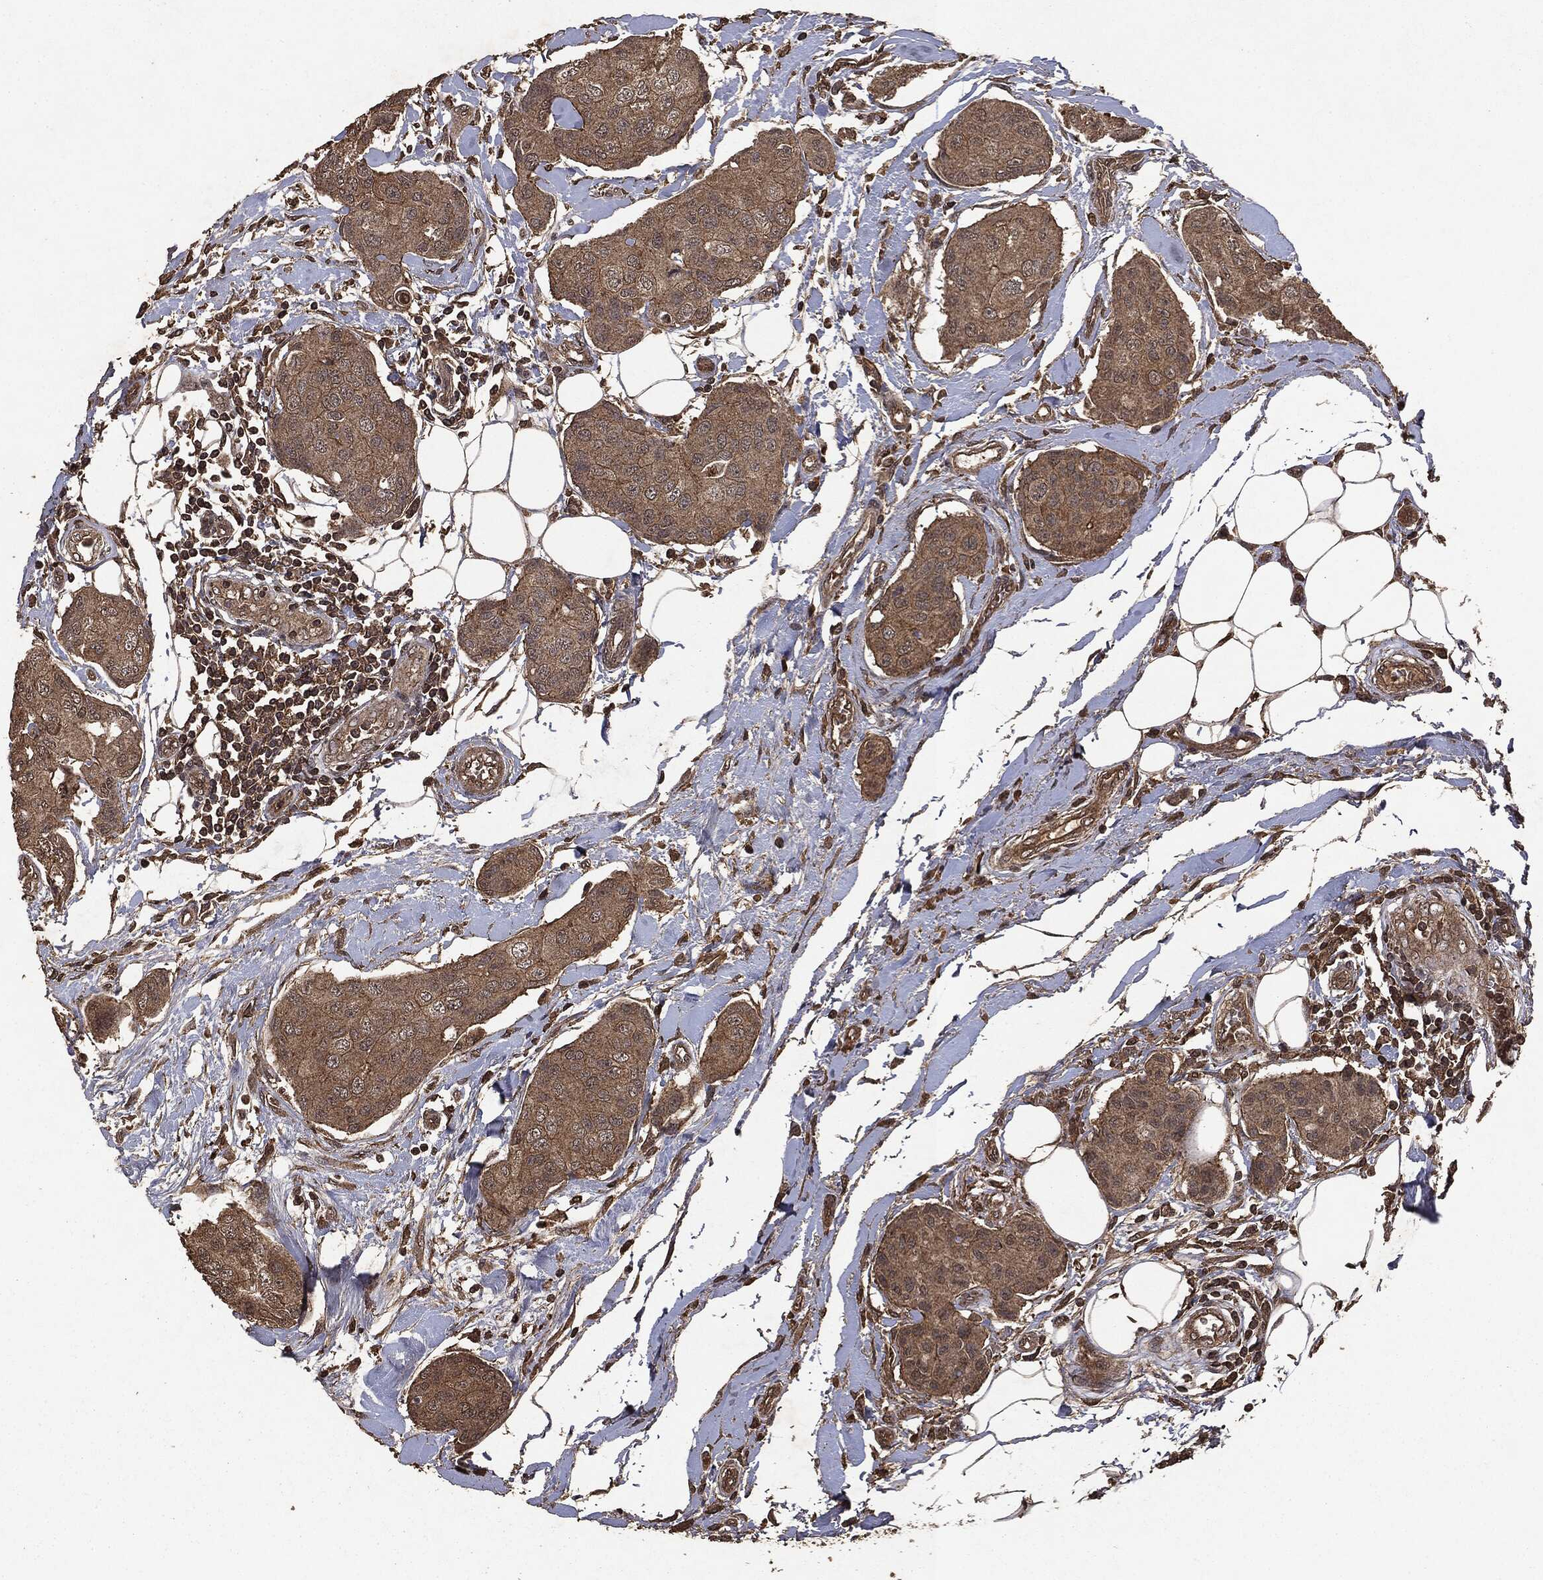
{"staining": {"intensity": "moderate", "quantity": ">75%", "location": "cytoplasmic/membranous"}, "tissue": "breast cancer", "cell_type": "Tumor cells", "image_type": "cancer", "snomed": [{"axis": "morphology", "description": "Duct carcinoma"}, {"axis": "topography", "description": "Breast"}, {"axis": "topography", "description": "Lymph node"}], "caption": "Brown immunohistochemical staining in human intraductal carcinoma (breast) displays moderate cytoplasmic/membranous staining in approximately >75% of tumor cells.", "gene": "NME1", "patient": {"sex": "female", "age": 80}}